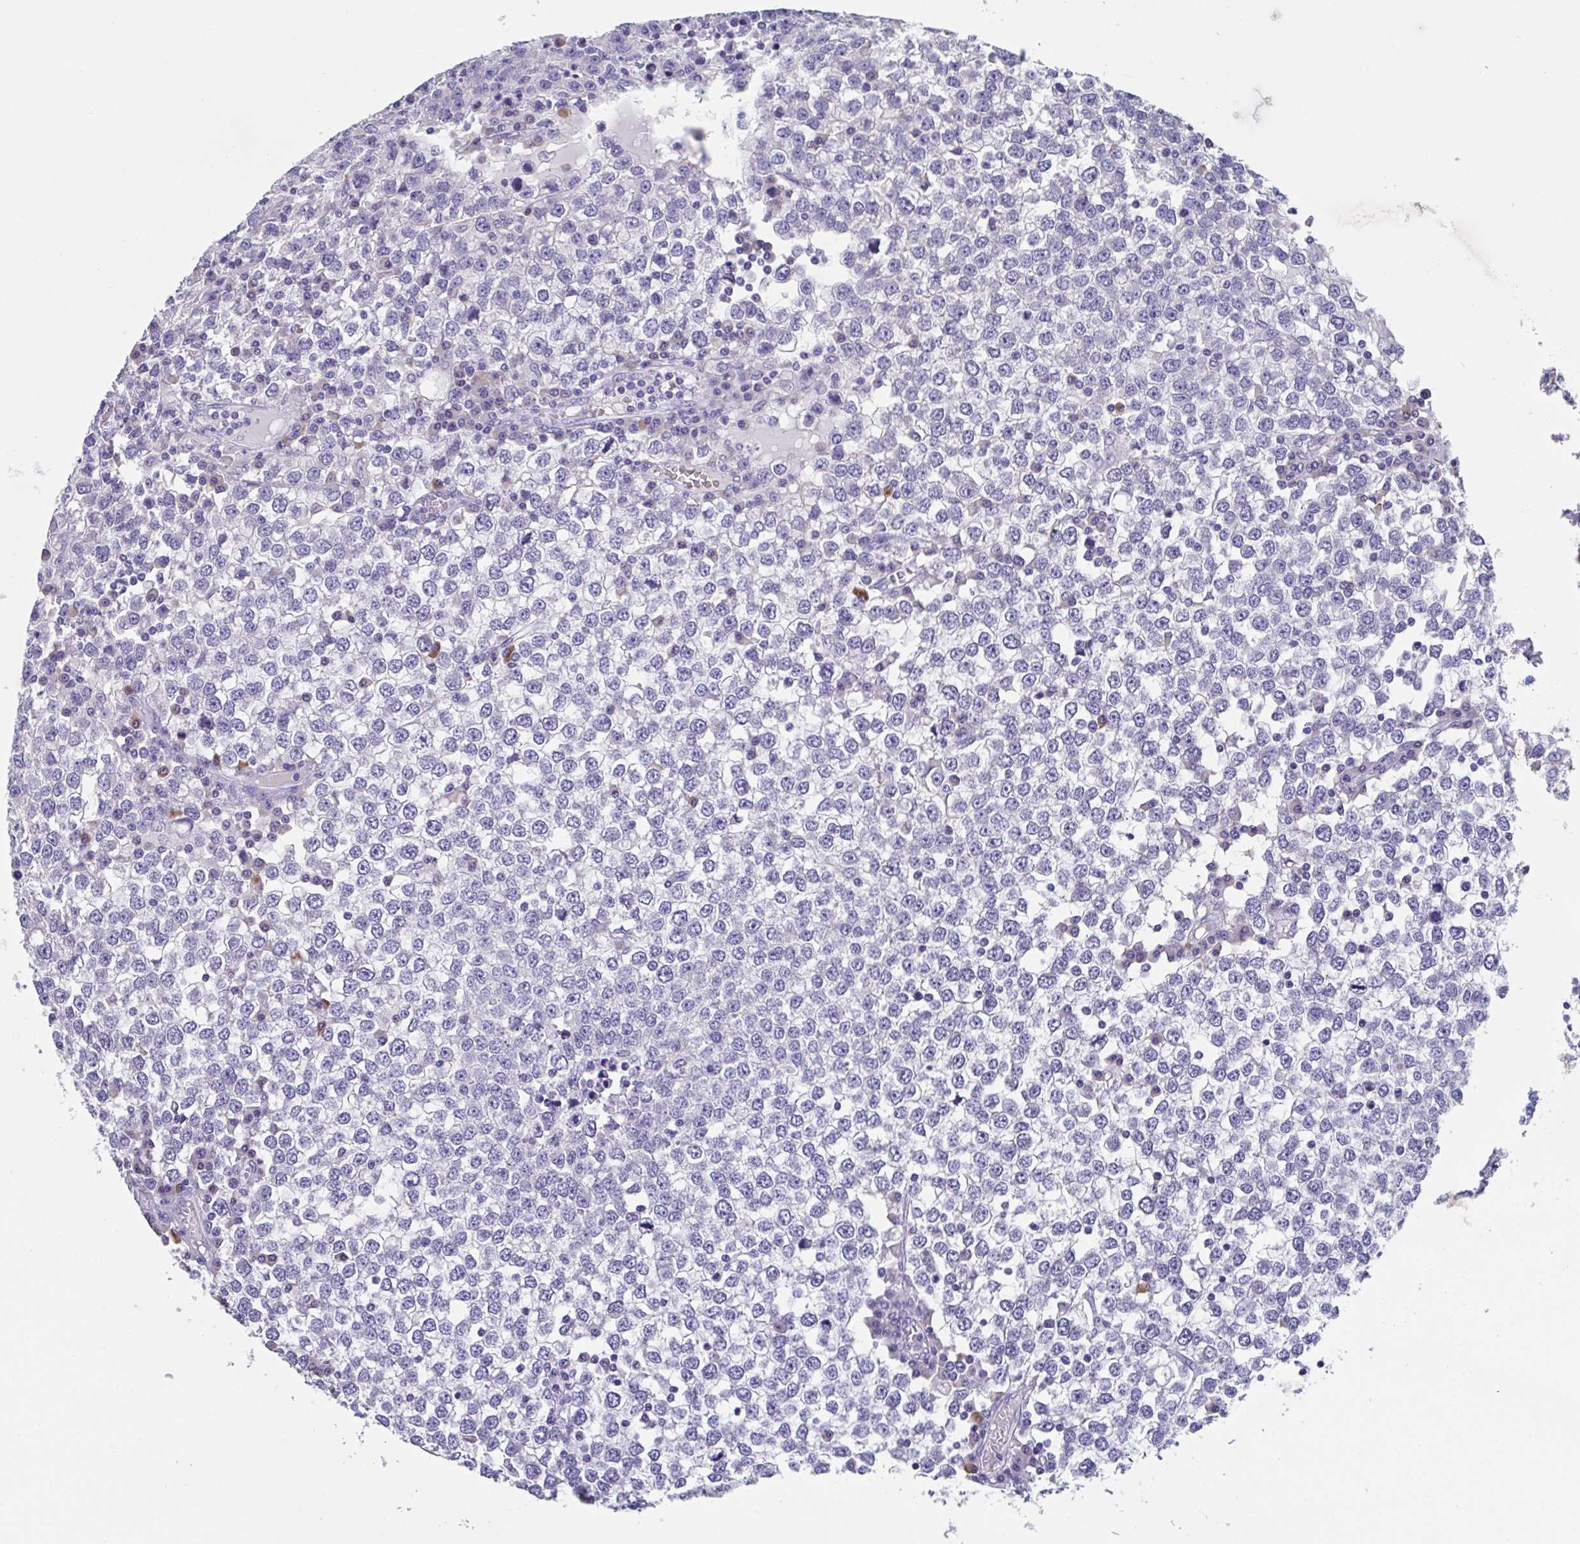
{"staining": {"intensity": "negative", "quantity": "none", "location": "none"}, "tissue": "testis cancer", "cell_type": "Tumor cells", "image_type": "cancer", "snomed": [{"axis": "morphology", "description": "Seminoma, NOS"}, {"axis": "topography", "description": "Testis"}], "caption": "The photomicrograph demonstrates no staining of tumor cells in testis seminoma. The staining was performed using DAB to visualize the protein expression in brown, while the nuclei were stained in blue with hematoxylin (Magnification: 20x).", "gene": "LRRC58", "patient": {"sex": "male", "age": 65}}